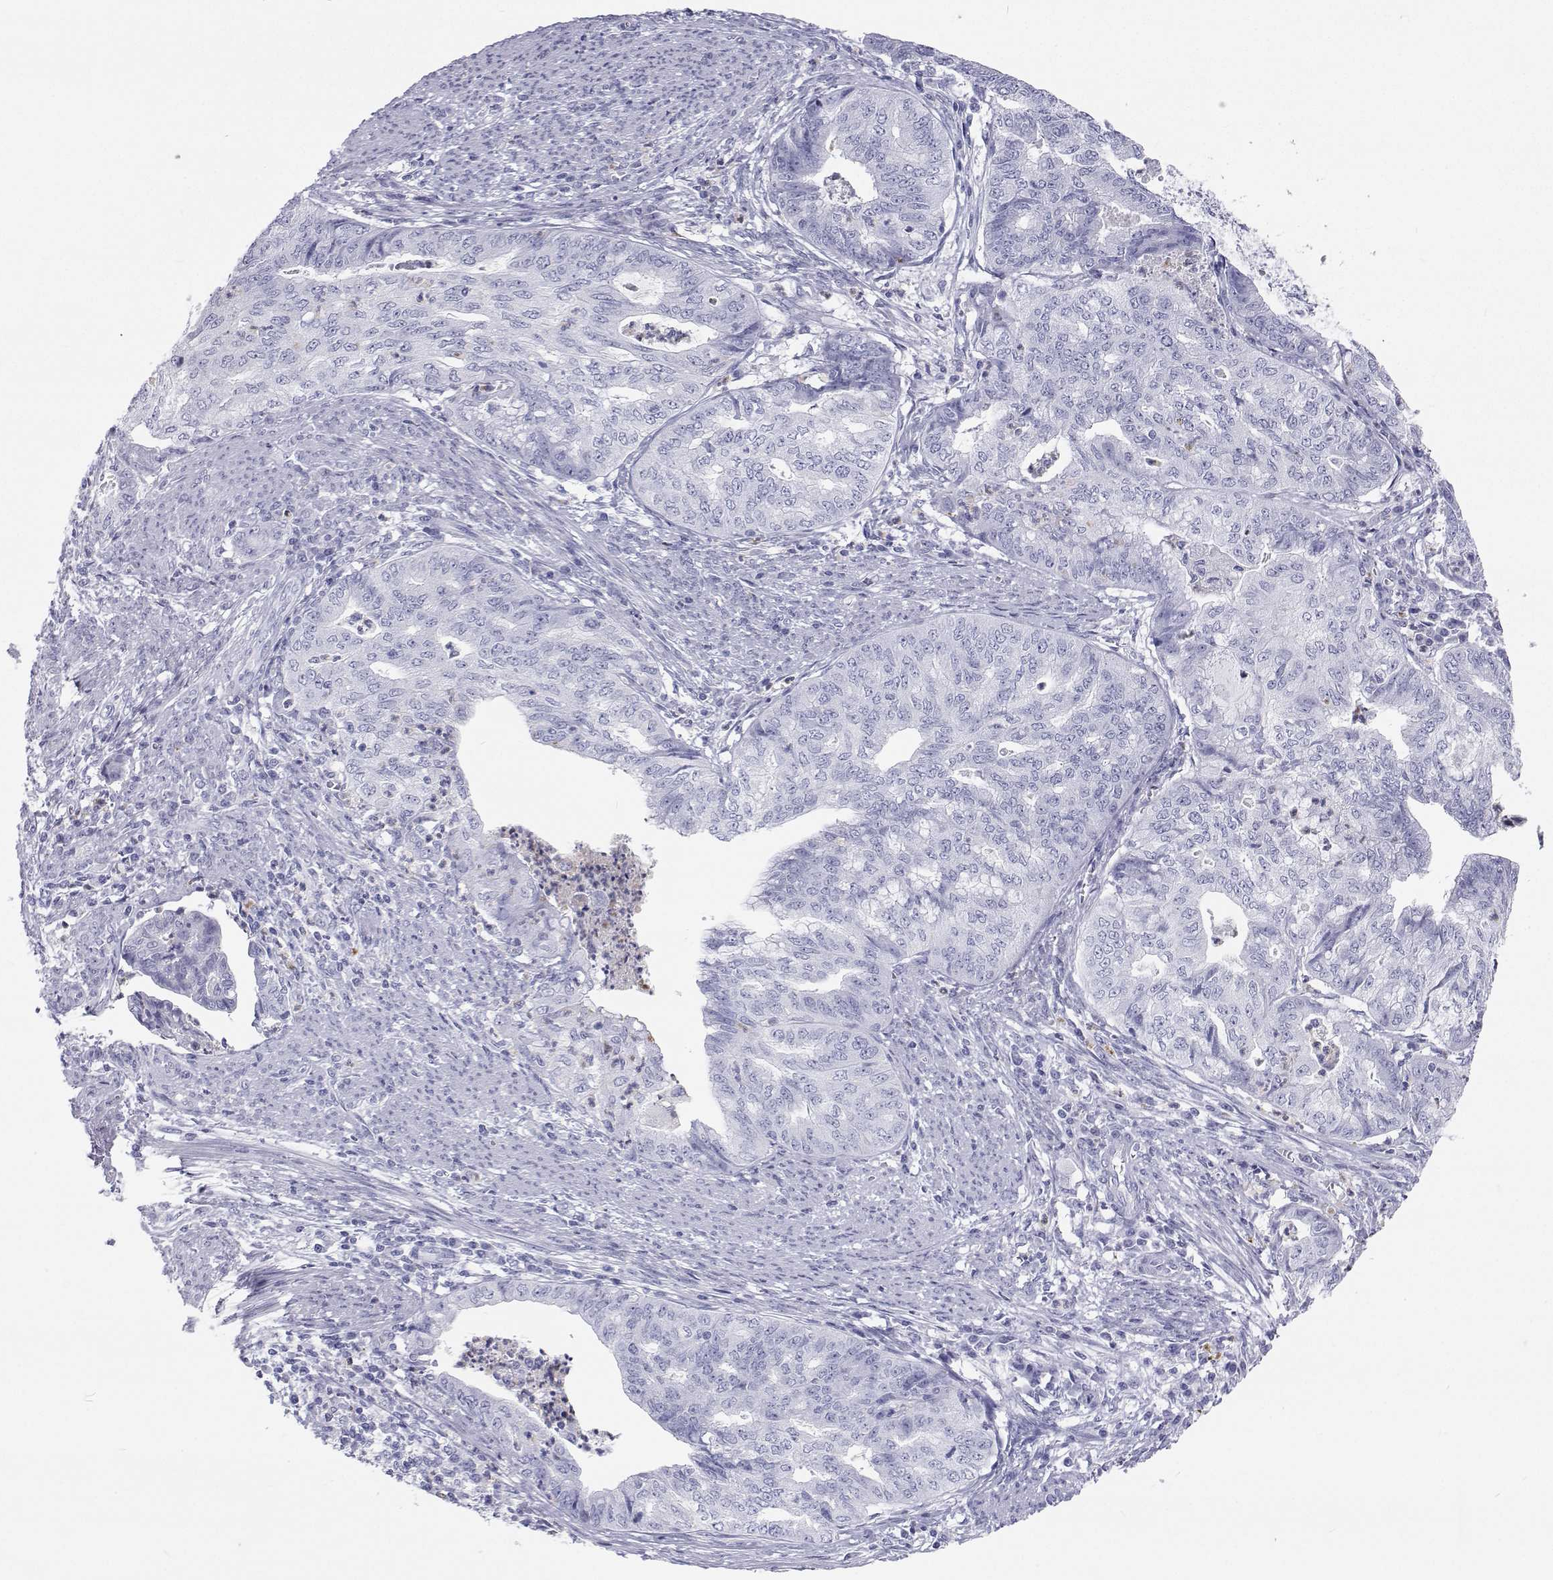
{"staining": {"intensity": "negative", "quantity": "none", "location": "none"}, "tissue": "endometrial cancer", "cell_type": "Tumor cells", "image_type": "cancer", "snomed": [{"axis": "morphology", "description": "Adenocarcinoma, NOS"}, {"axis": "topography", "description": "Endometrium"}], "caption": "Tumor cells are negative for protein expression in human endometrial adenocarcinoma.", "gene": "SFTPB", "patient": {"sex": "female", "age": 79}}